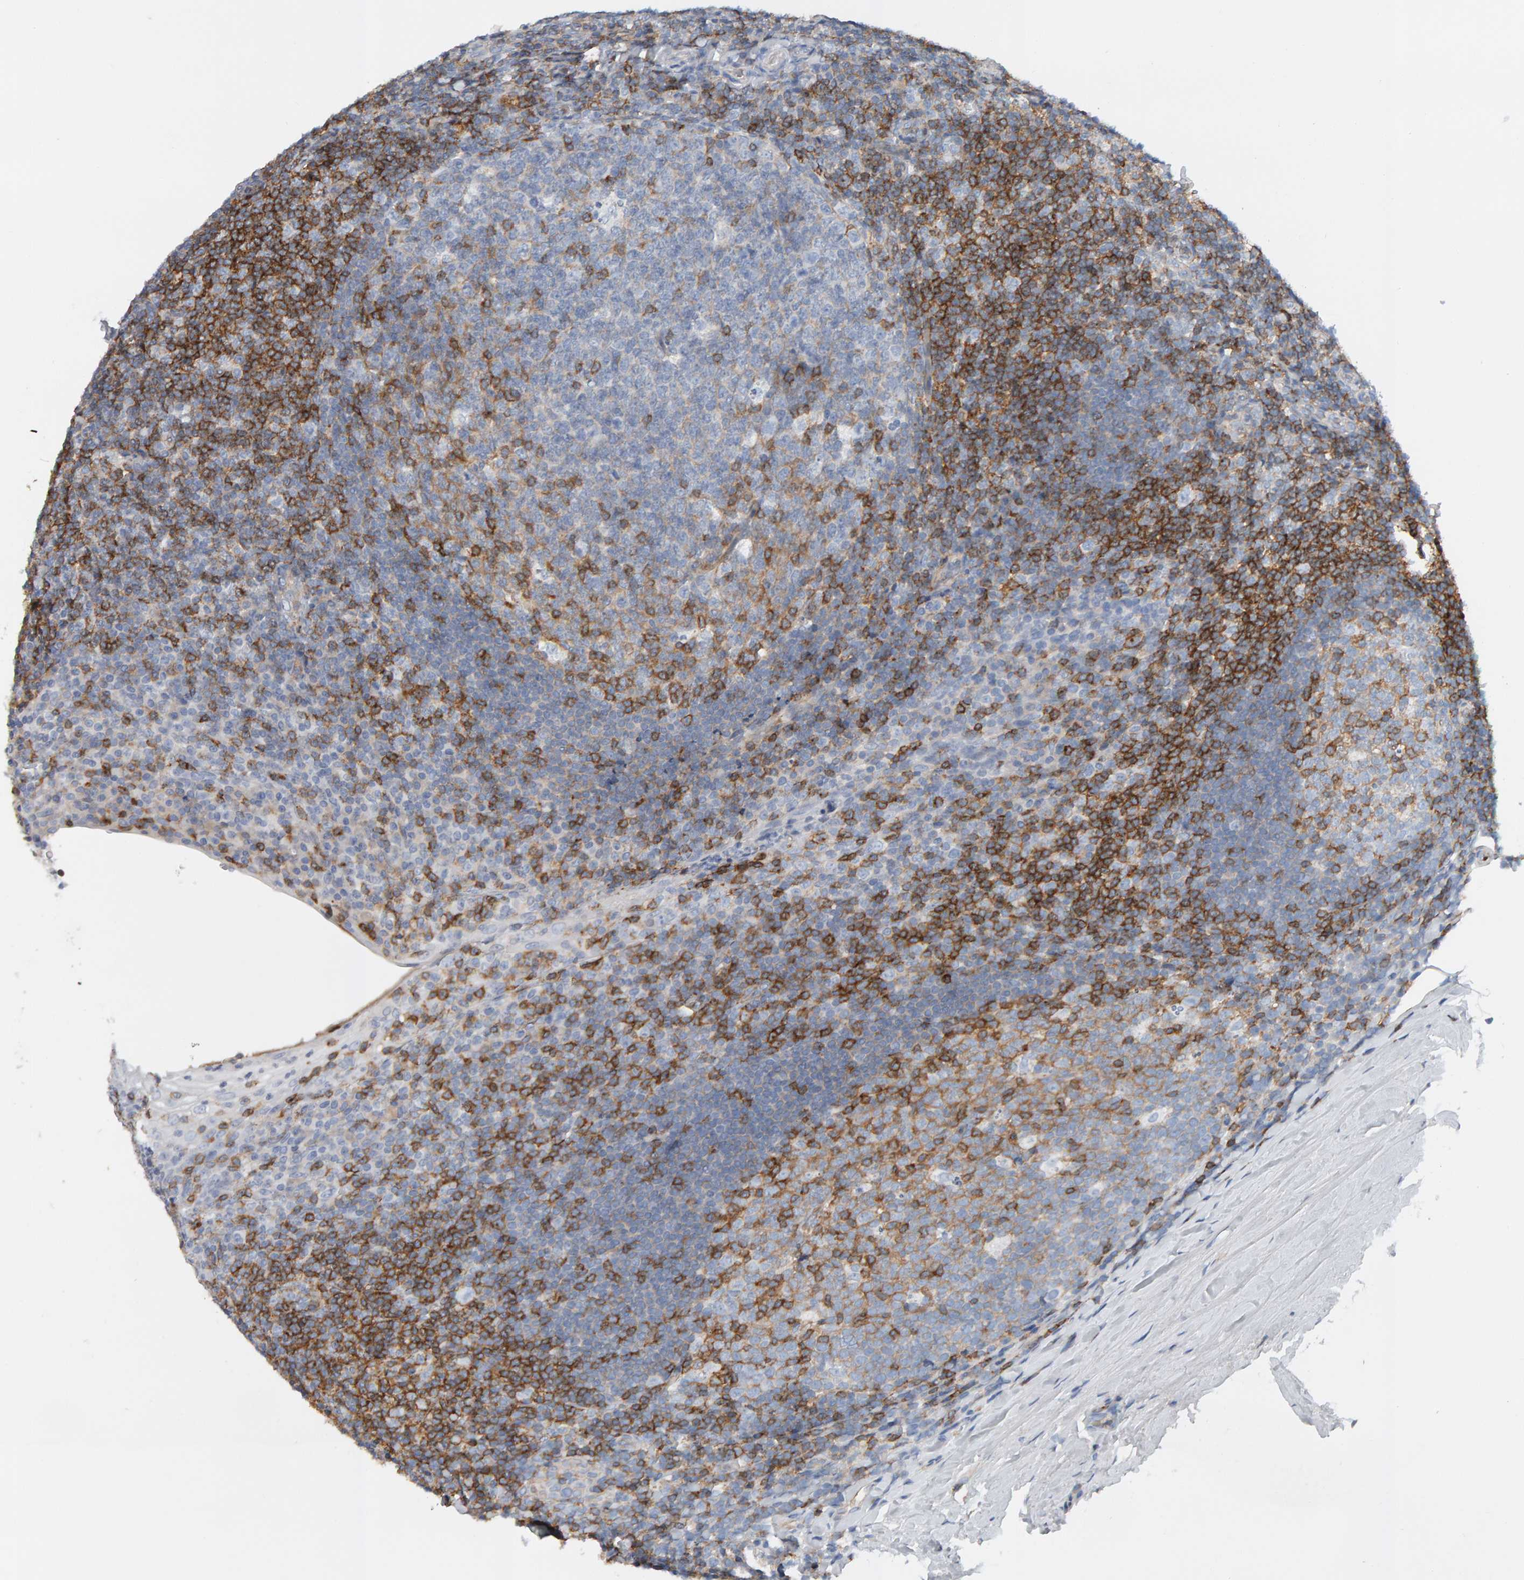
{"staining": {"intensity": "strong", "quantity": "<25%", "location": "cytoplasmic/membranous"}, "tissue": "tonsil", "cell_type": "Germinal center cells", "image_type": "normal", "snomed": [{"axis": "morphology", "description": "Normal tissue, NOS"}, {"axis": "topography", "description": "Tonsil"}], "caption": "Immunohistochemistry of unremarkable tonsil shows medium levels of strong cytoplasmic/membranous staining in about <25% of germinal center cells.", "gene": "FYN", "patient": {"sex": "male", "age": 37}}